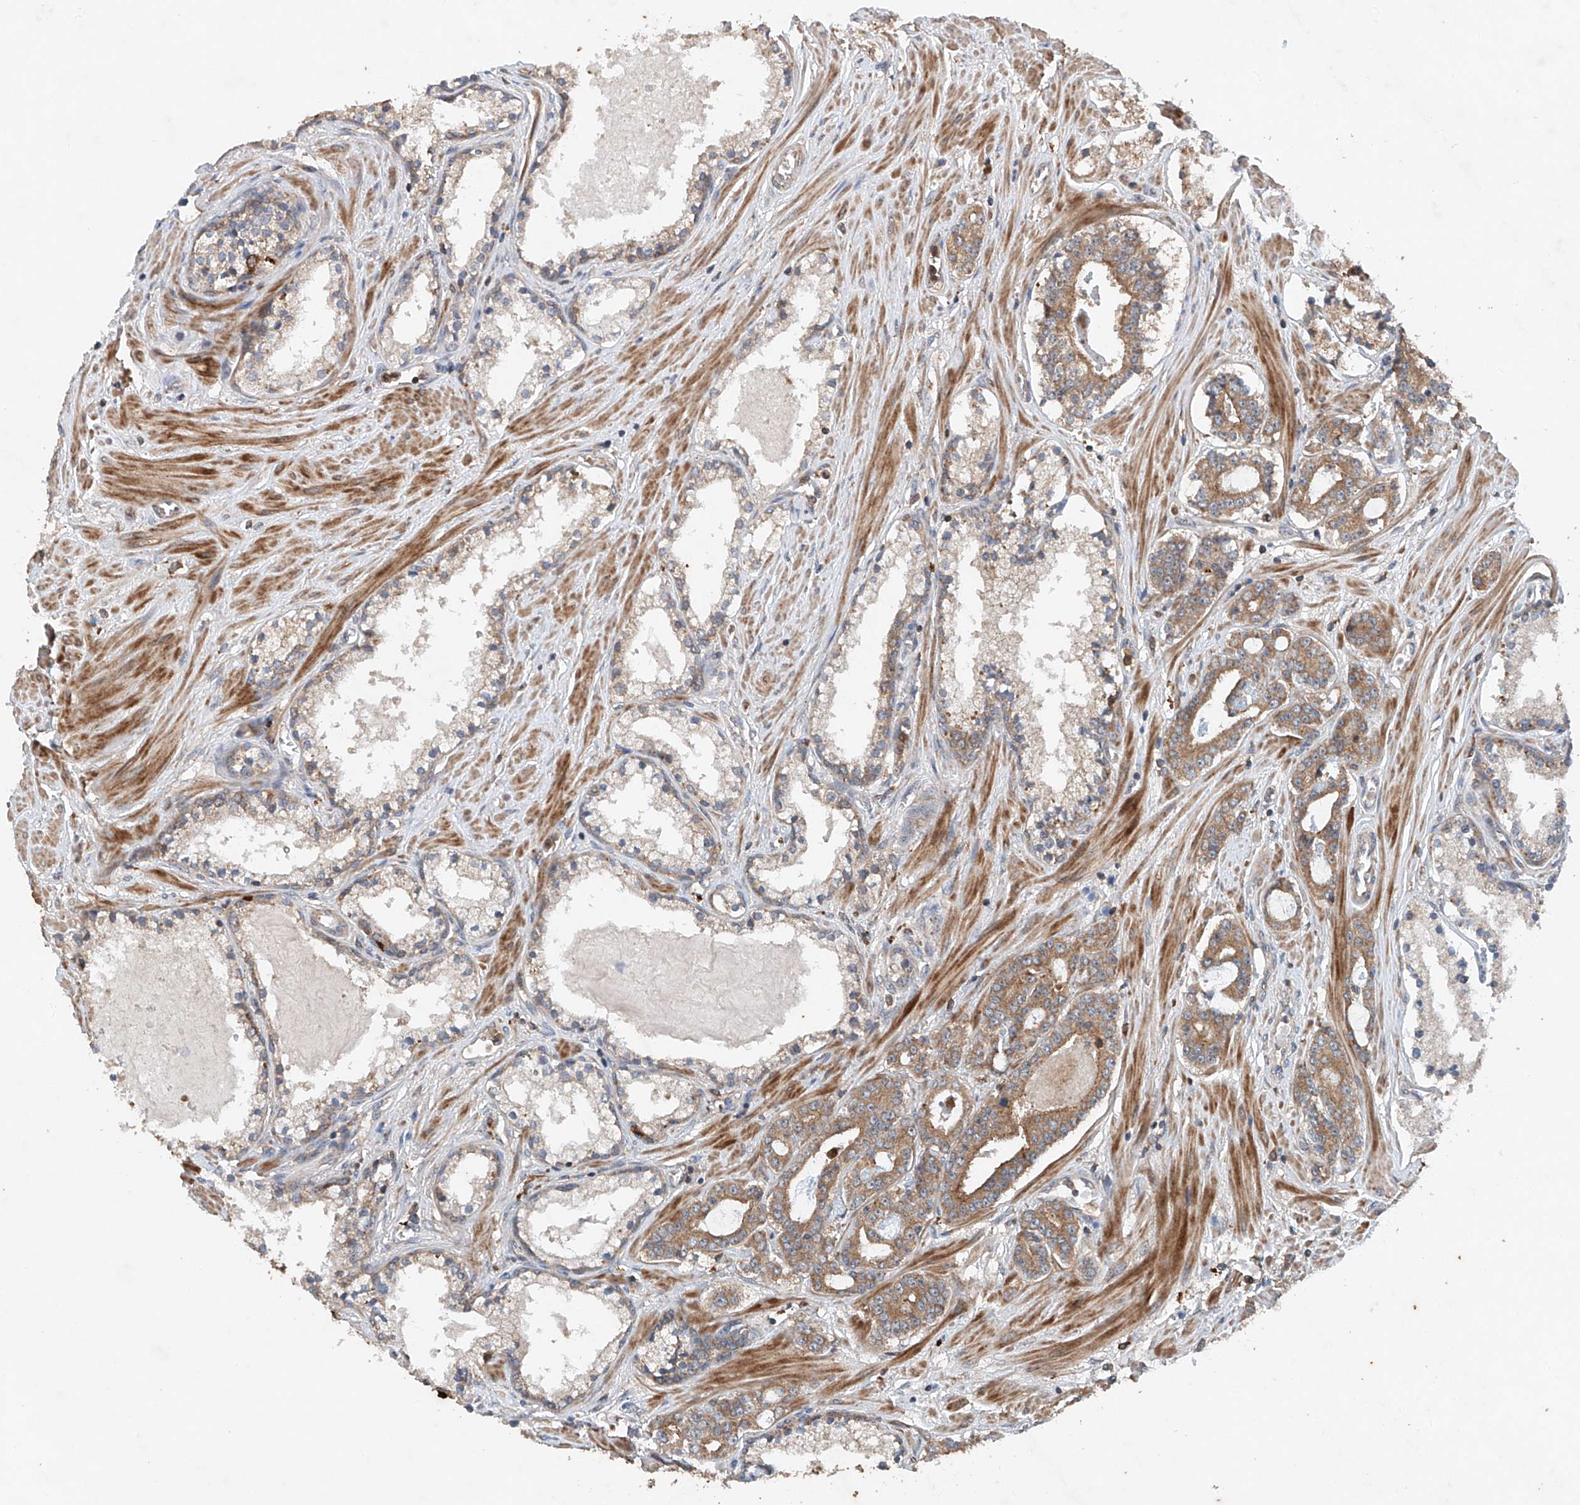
{"staining": {"intensity": "moderate", "quantity": "25%-75%", "location": "cytoplasmic/membranous"}, "tissue": "prostate cancer", "cell_type": "Tumor cells", "image_type": "cancer", "snomed": [{"axis": "morphology", "description": "Adenocarcinoma, High grade"}, {"axis": "topography", "description": "Prostate"}], "caption": "A histopathology image of prostate adenocarcinoma (high-grade) stained for a protein demonstrates moderate cytoplasmic/membranous brown staining in tumor cells. (IHC, brightfield microscopy, high magnification).", "gene": "CEP85L", "patient": {"sex": "male", "age": 58}}